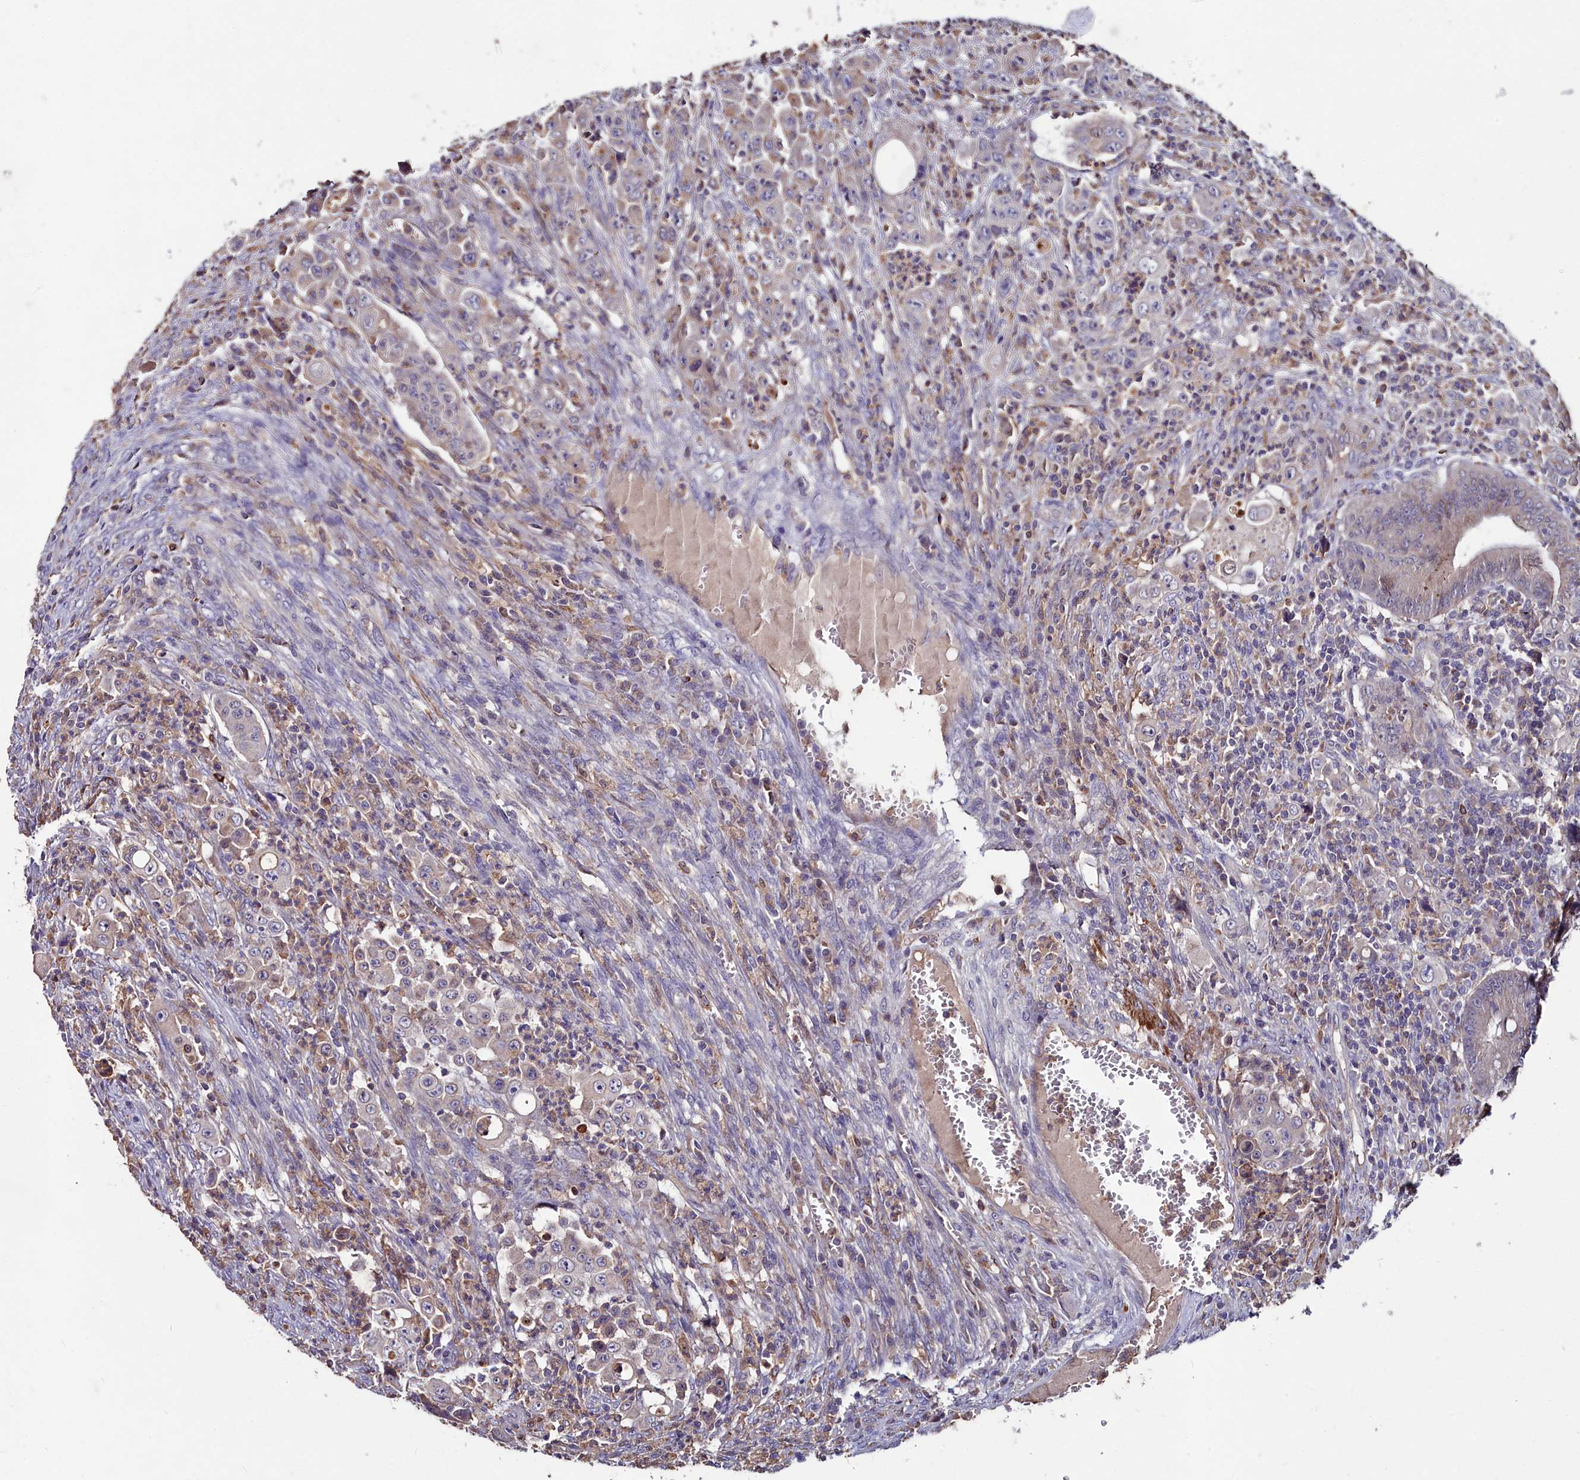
{"staining": {"intensity": "negative", "quantity": "none", "location": "none"}, "tissue": "colorectal cancer", "cell_type": "Tumor cells", "image_type": "cancer", "snomed": [{"axis": "morphology", "description": "Adenocarcinoma, NOS"}, {"axis": "topography", "description": "Colon"}], "caption": "Histopathology image shows no protein expression in tumor cells of colorectal adenocarcinoma tissue. (DAB immunohistochemistry (IHC) with hematoxylin counter stain).", "gene": "AMBRA1", "patient": {"sex": "male", "age": 51}}